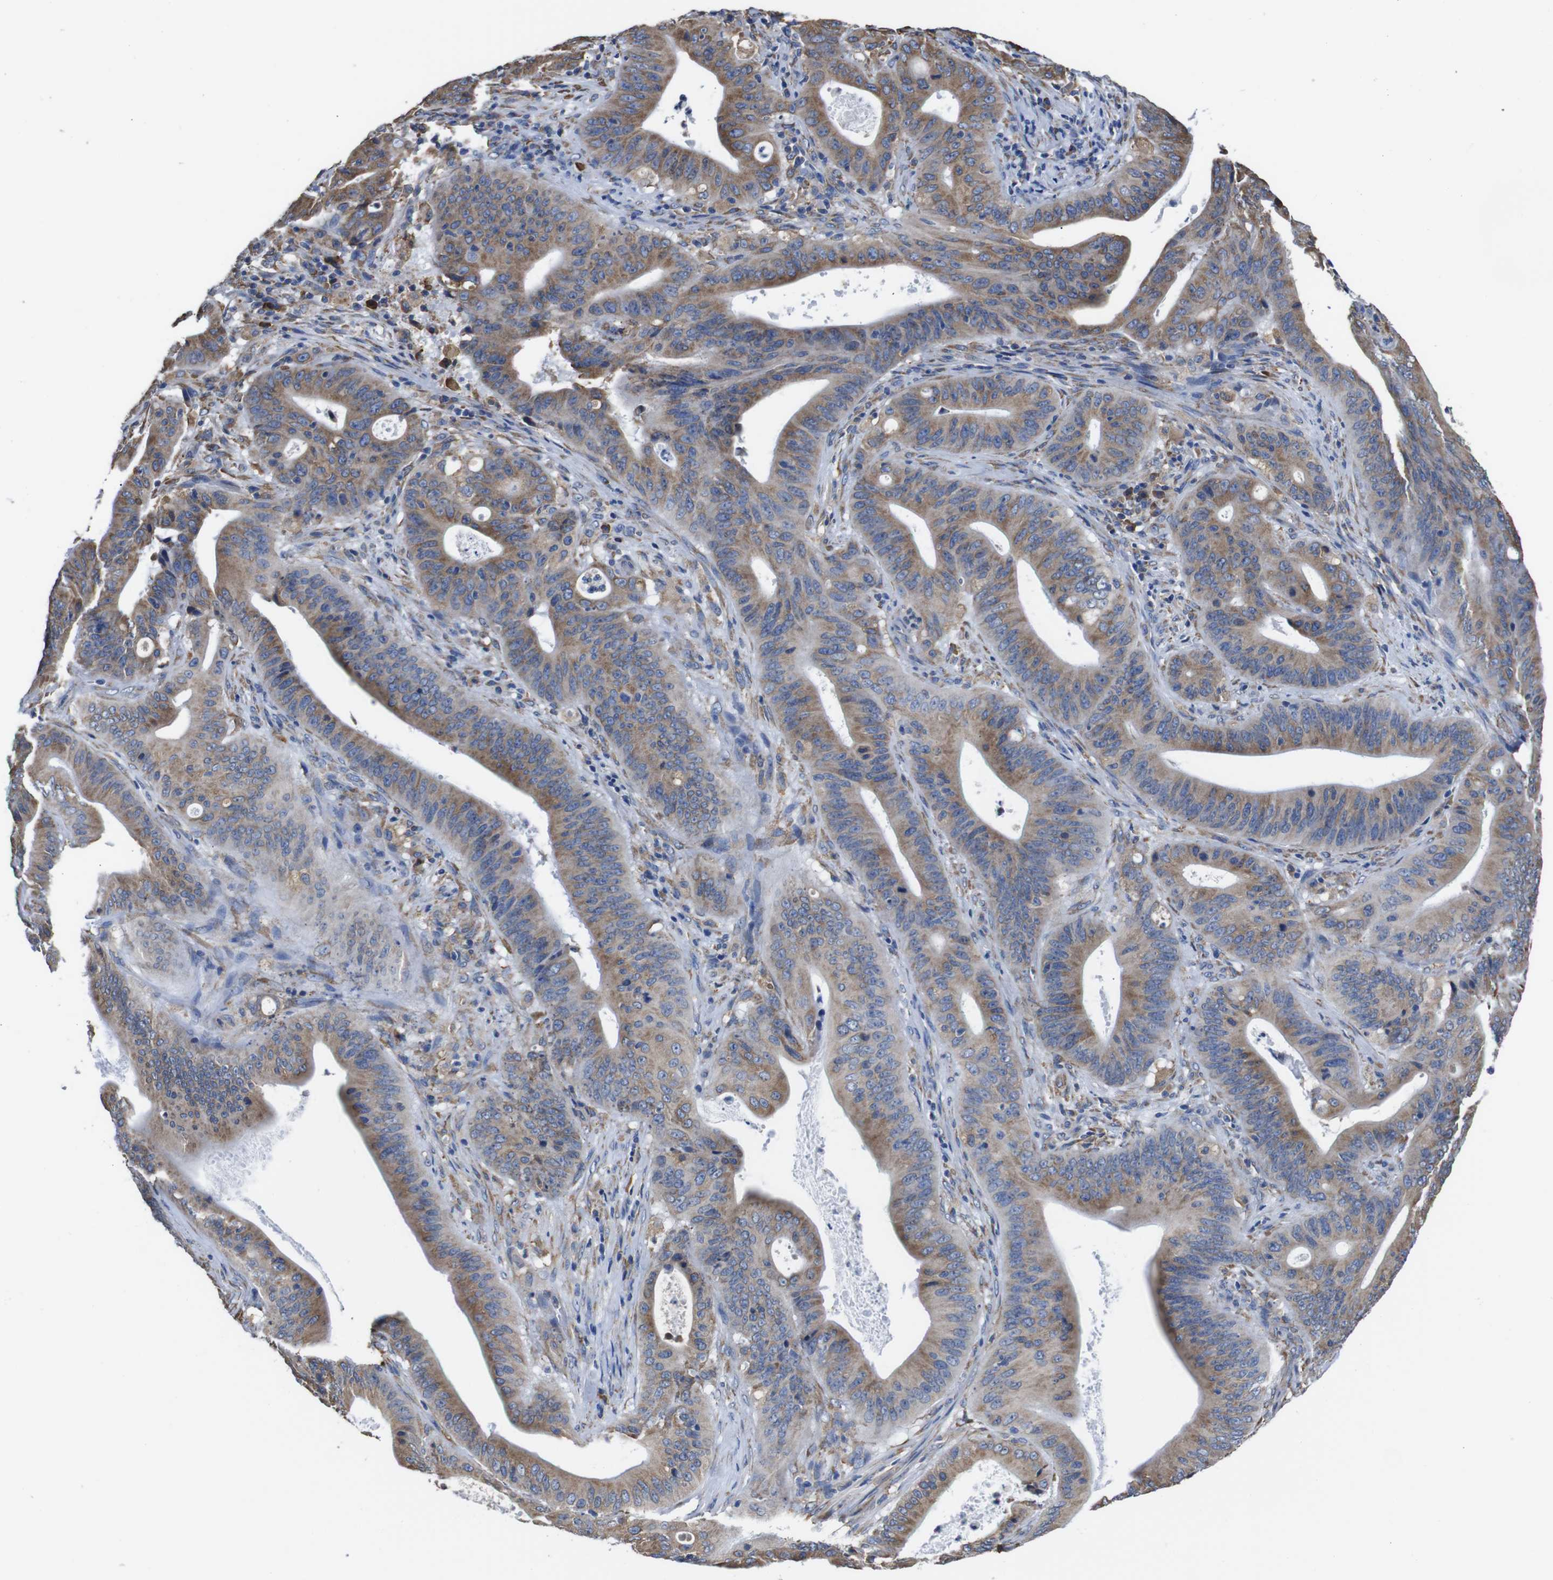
{"staining": {"intensity": "moderate", "quantity": ">75%", "location": "cytoplasmic/membranous"}, "tissue": "pancreatic cancer", "cell_type": "Tumor cells", "image_type": "cancer", "snomed": [{"axis": "morphology", "description": "Normal tissue, NOS"}, {"axis": "topography", "description": "Lymph node"}], "caption": "Approximately >75% of tumor cells in pancreatic cancer reveal moderate cytoplasmic/membranous protein staining as visualized by brown immunohistochemical staining.", "gene": "PPIB", "patient": {"sex": "male", "age": 62}}